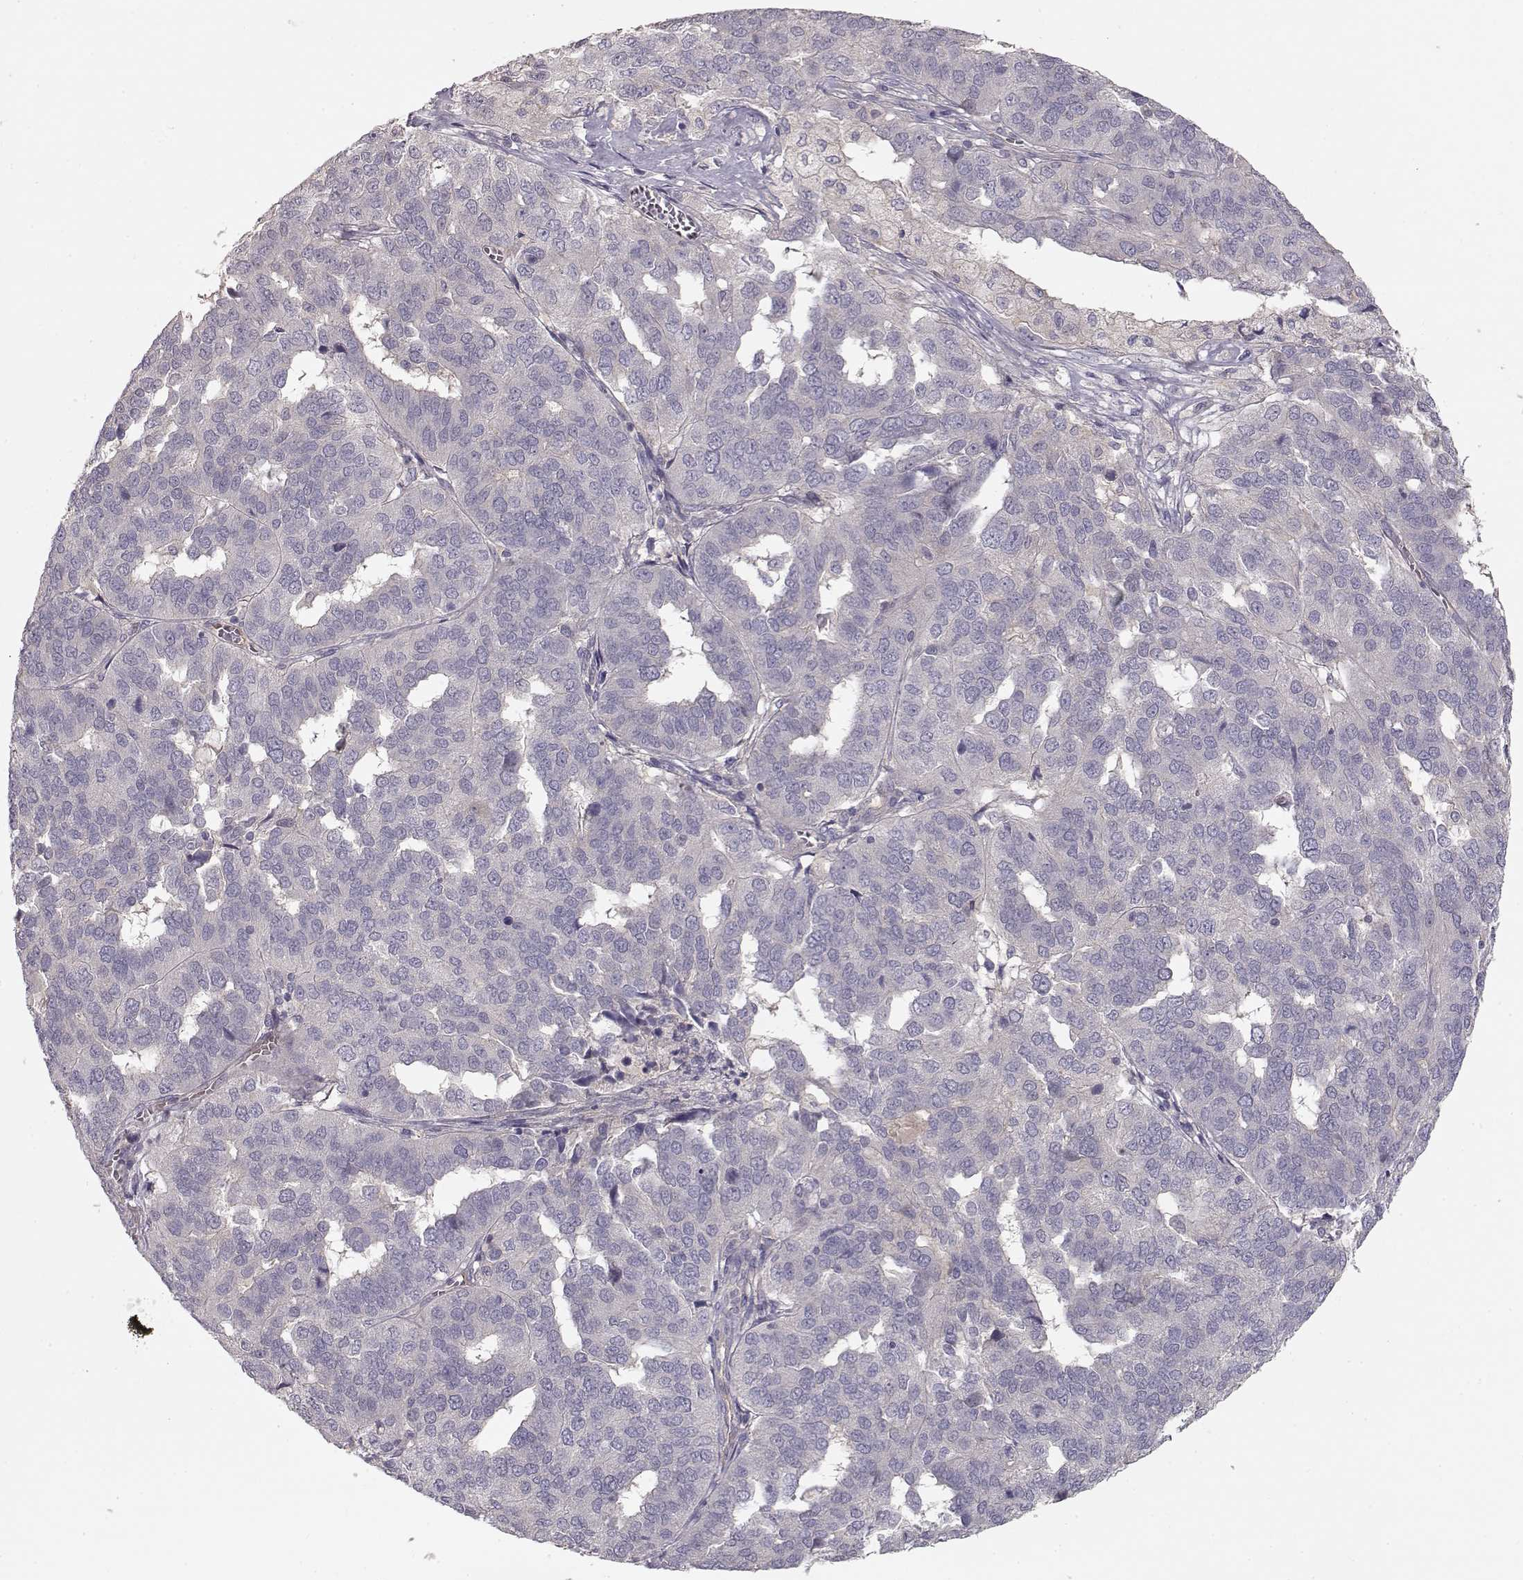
{"staining": {"intensity": "negative", "quantity": "none", "location": "none"}, "tissue": "ovarian cancer", "cell_type": "Tumor cells", "image_type": "cancer", "snomed": [{"axis": "morphology", "description": "Carcinoma, endometroid"}, {"axis": "topography", "description": "Soft tissue"}, {"axis": "topography", "description": "Ovary"}], "caption": "A histopathology image of human ovarian cancer (endometroid carcinoma) is negative for staining in tumor cells. (DAB IHC, high magnification).", "gene": "ARHGAP8", "patient": {"sex": "female", "age": 52}}